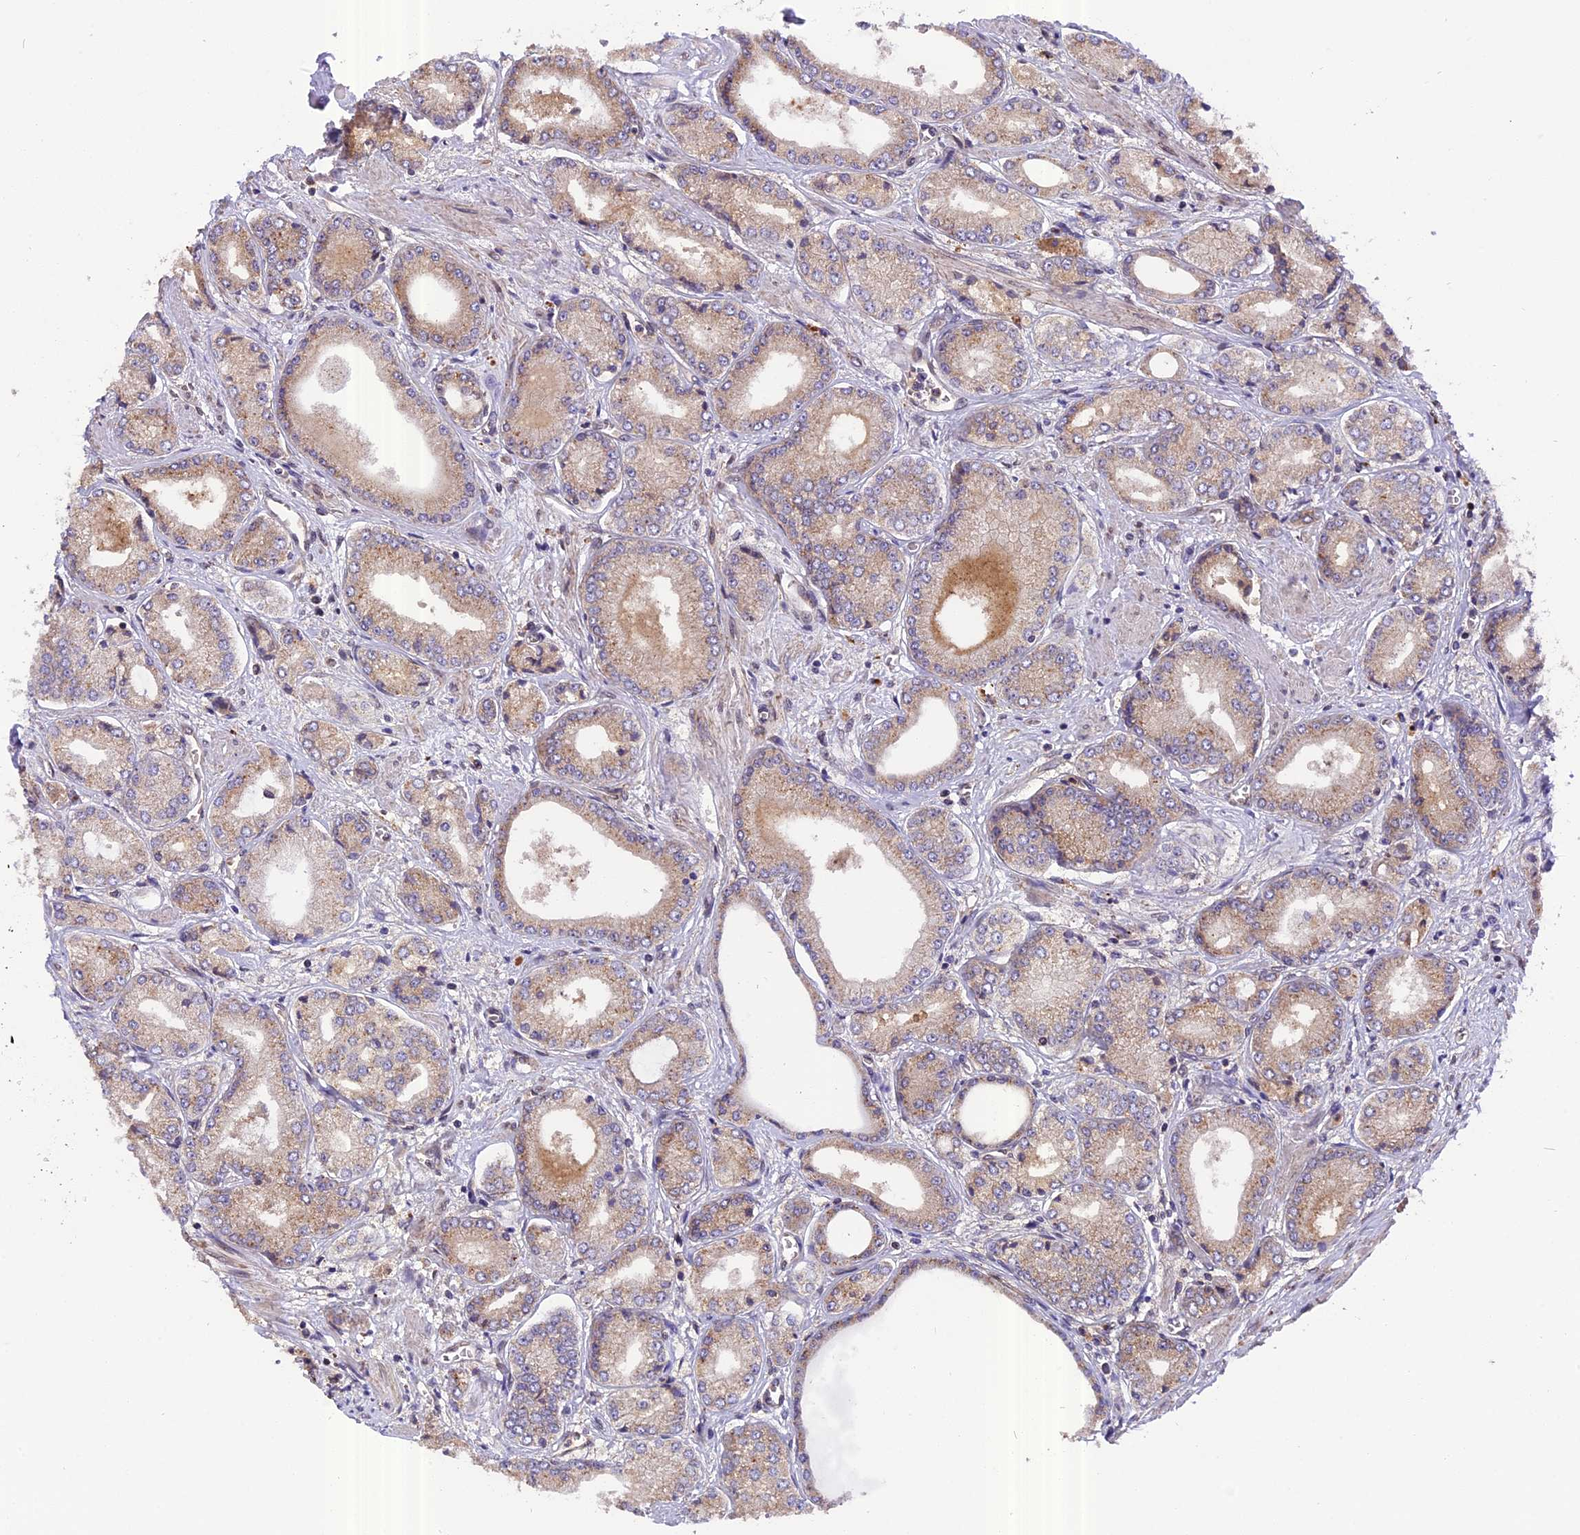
{"staining": {"intensity": "weak", "quantity": ">75%", "location": "cytoplasmic/membranous"}, "tissue": "prostate cancer", "cell_type": "Tumor cells", "image_type": "cancer", "snomed": [{"axis": "morphology", "description": "Adenocarcinoma, Low grade"}, {"axis": "topography", "description": "Prostate"}], "caption": "The photomicrograph reveals immunohistochemical staining of low-grade adenocarcinoma (prostate). There is weak cytoplasmic/membranous expression is seen in about >75% of tumor cells.", "gene": "CHMP2A", "patient": {"sex": "male", "age": 60}}